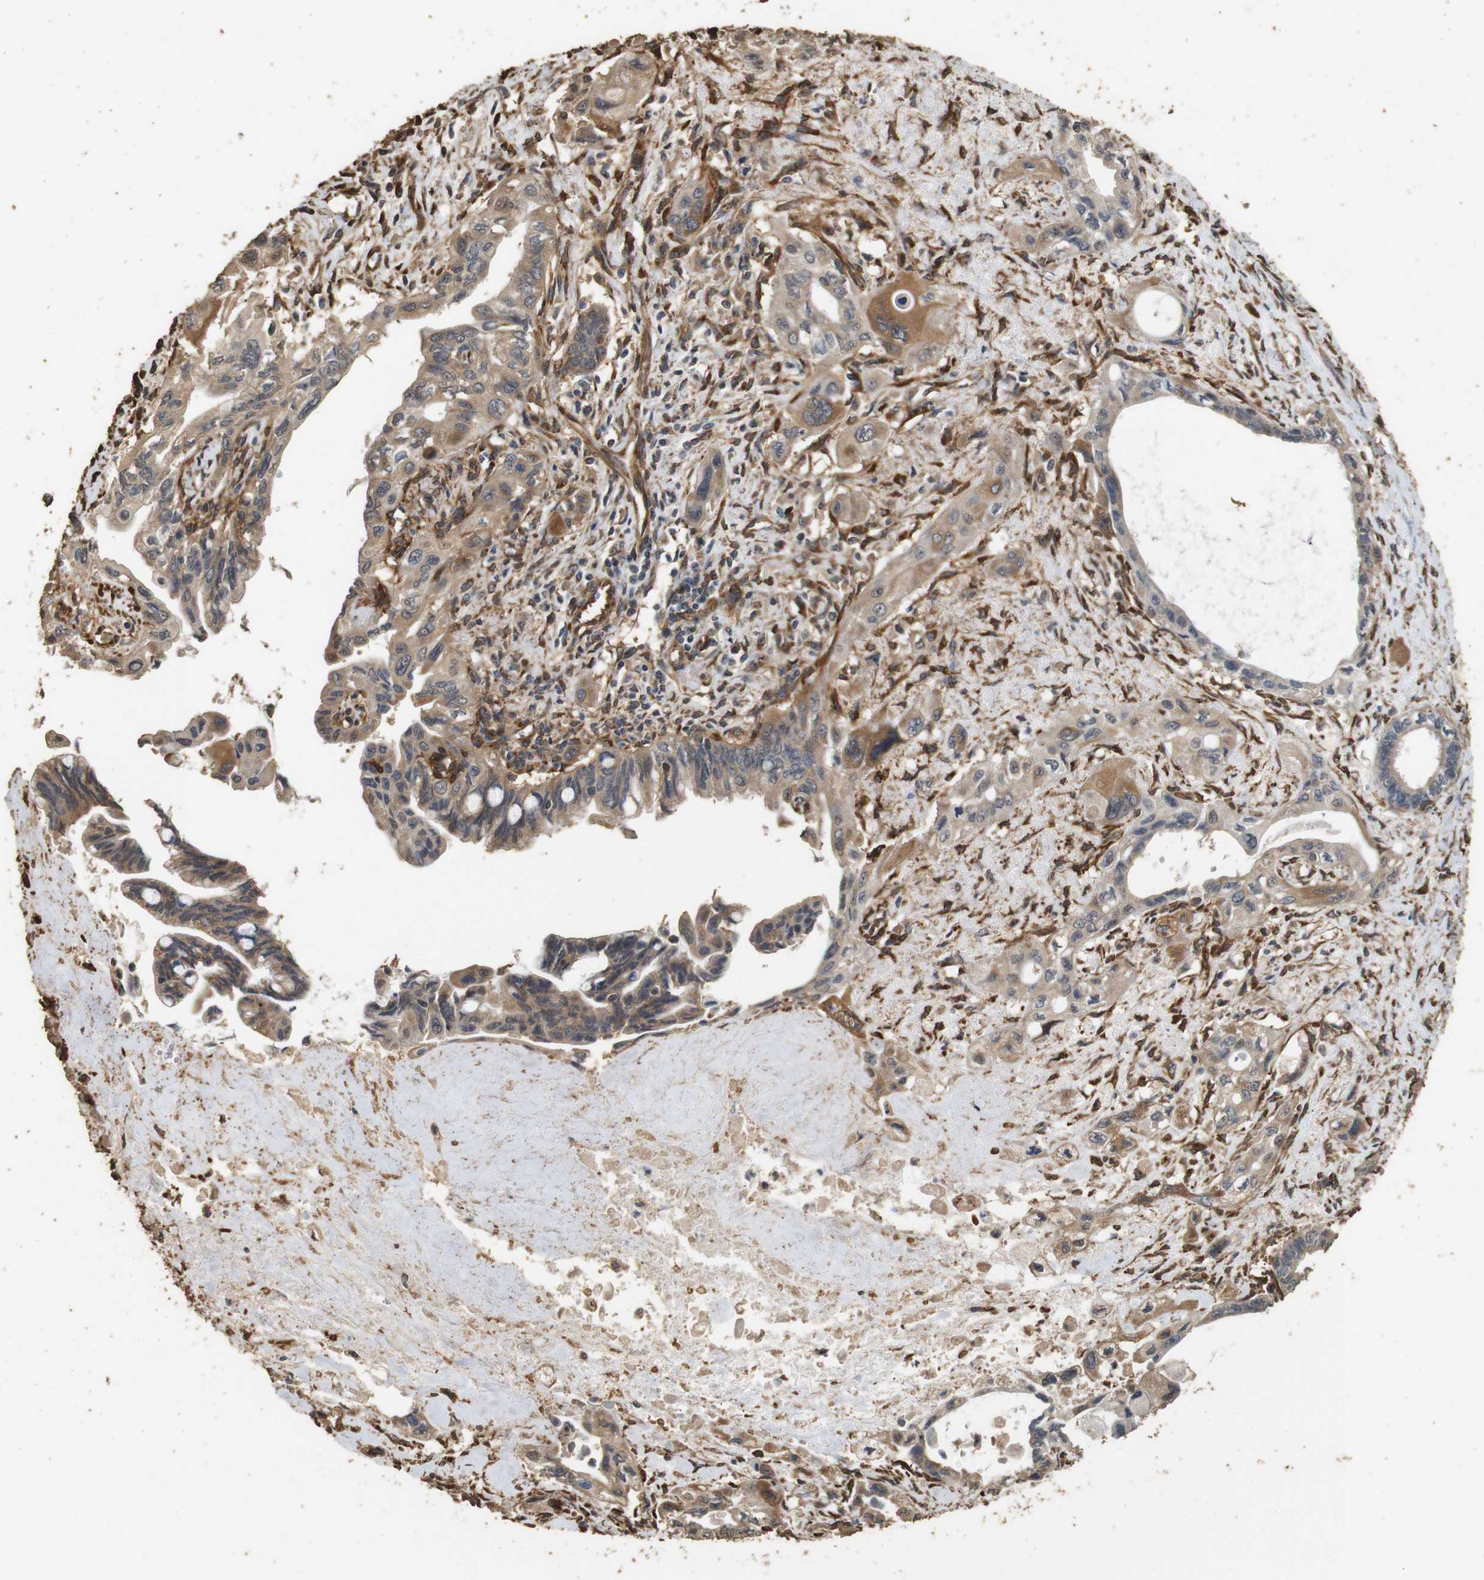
{"staining": {"intensity": "moderate", "quantity": ">75%", "location": "cytoplasmic/membranous"}, "tissue": "pancreatic cancer", "cell_type": "Tumor cells", "image_type": "cancer", "snomed": [{"axis": "morphology", "description": "Adenocarcinoma, NOS"}, {"axis": "topography", "description": "Pancreas"}], "caption": "An immunohistochemistry (IHC) histopathology image of tumor tissue is shown. Protein staining in brown shows moderate cytoplasmic/membranous positivity in pancreatic adenocarcinoma within tumor cells. (IHC, brightfield microscopy, high magnification).", "gene": "CNPY4", "patient": {"sex": "male", "age": 73}}